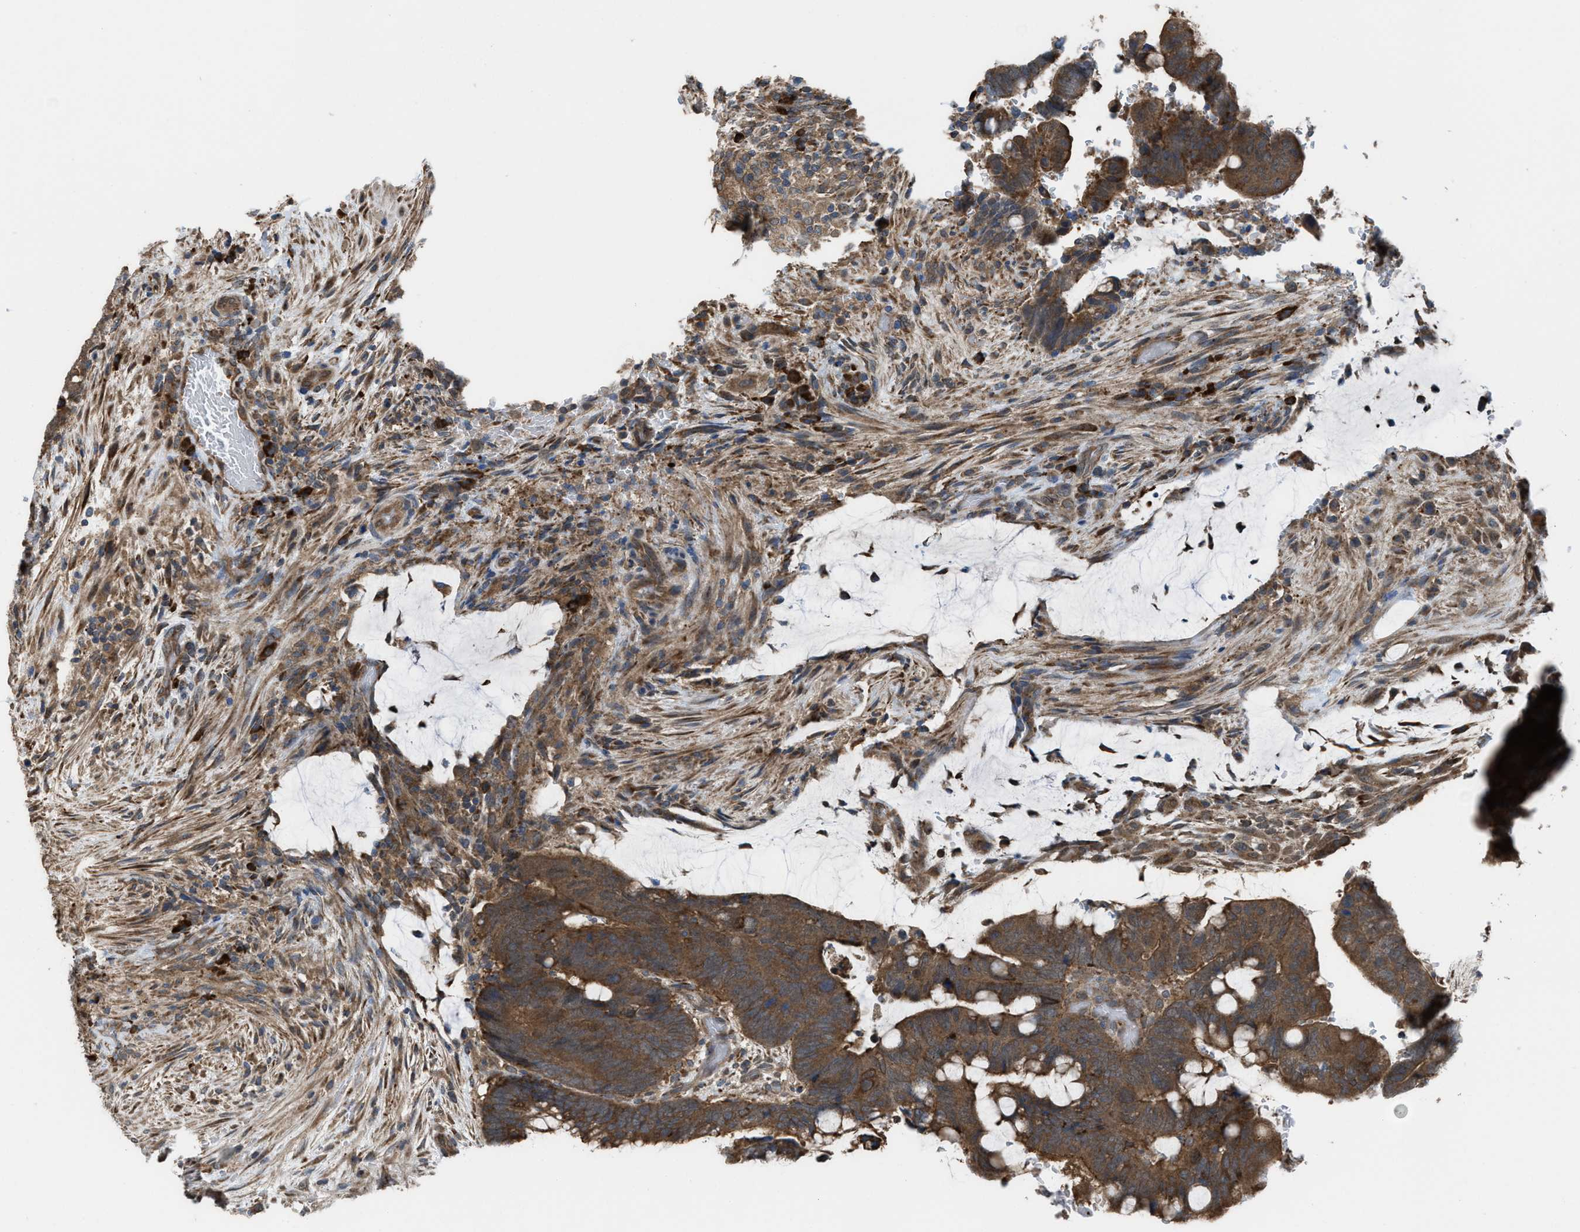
{"staining": {"intensity": "moderate", "quantity": ">75%", "location": "cytoplasmic/membranous"}, "tissue": "colorectal cancer", "cell_type": "Tumor cells", "image_type": "cancer", "snomed": [{"axis": "morphology", "description": "Normal tissue, NOS"}, {"axis": "morphology", "description": "Adenocarcinoma, NOS"}, {"axis": "topography", "description": "Rectum"}, {"axis": "topography", "description": "Peripheral nerve tissue"}], "caption": "Protein staining of colorectal cancer (adenocarcinoma) tissue exhibits moderate cytoplasmic/membranous positivity in approximately >75% of tumor cells.", "gene": "PLAA", "patient": {"sex": "male", "age": 92}}